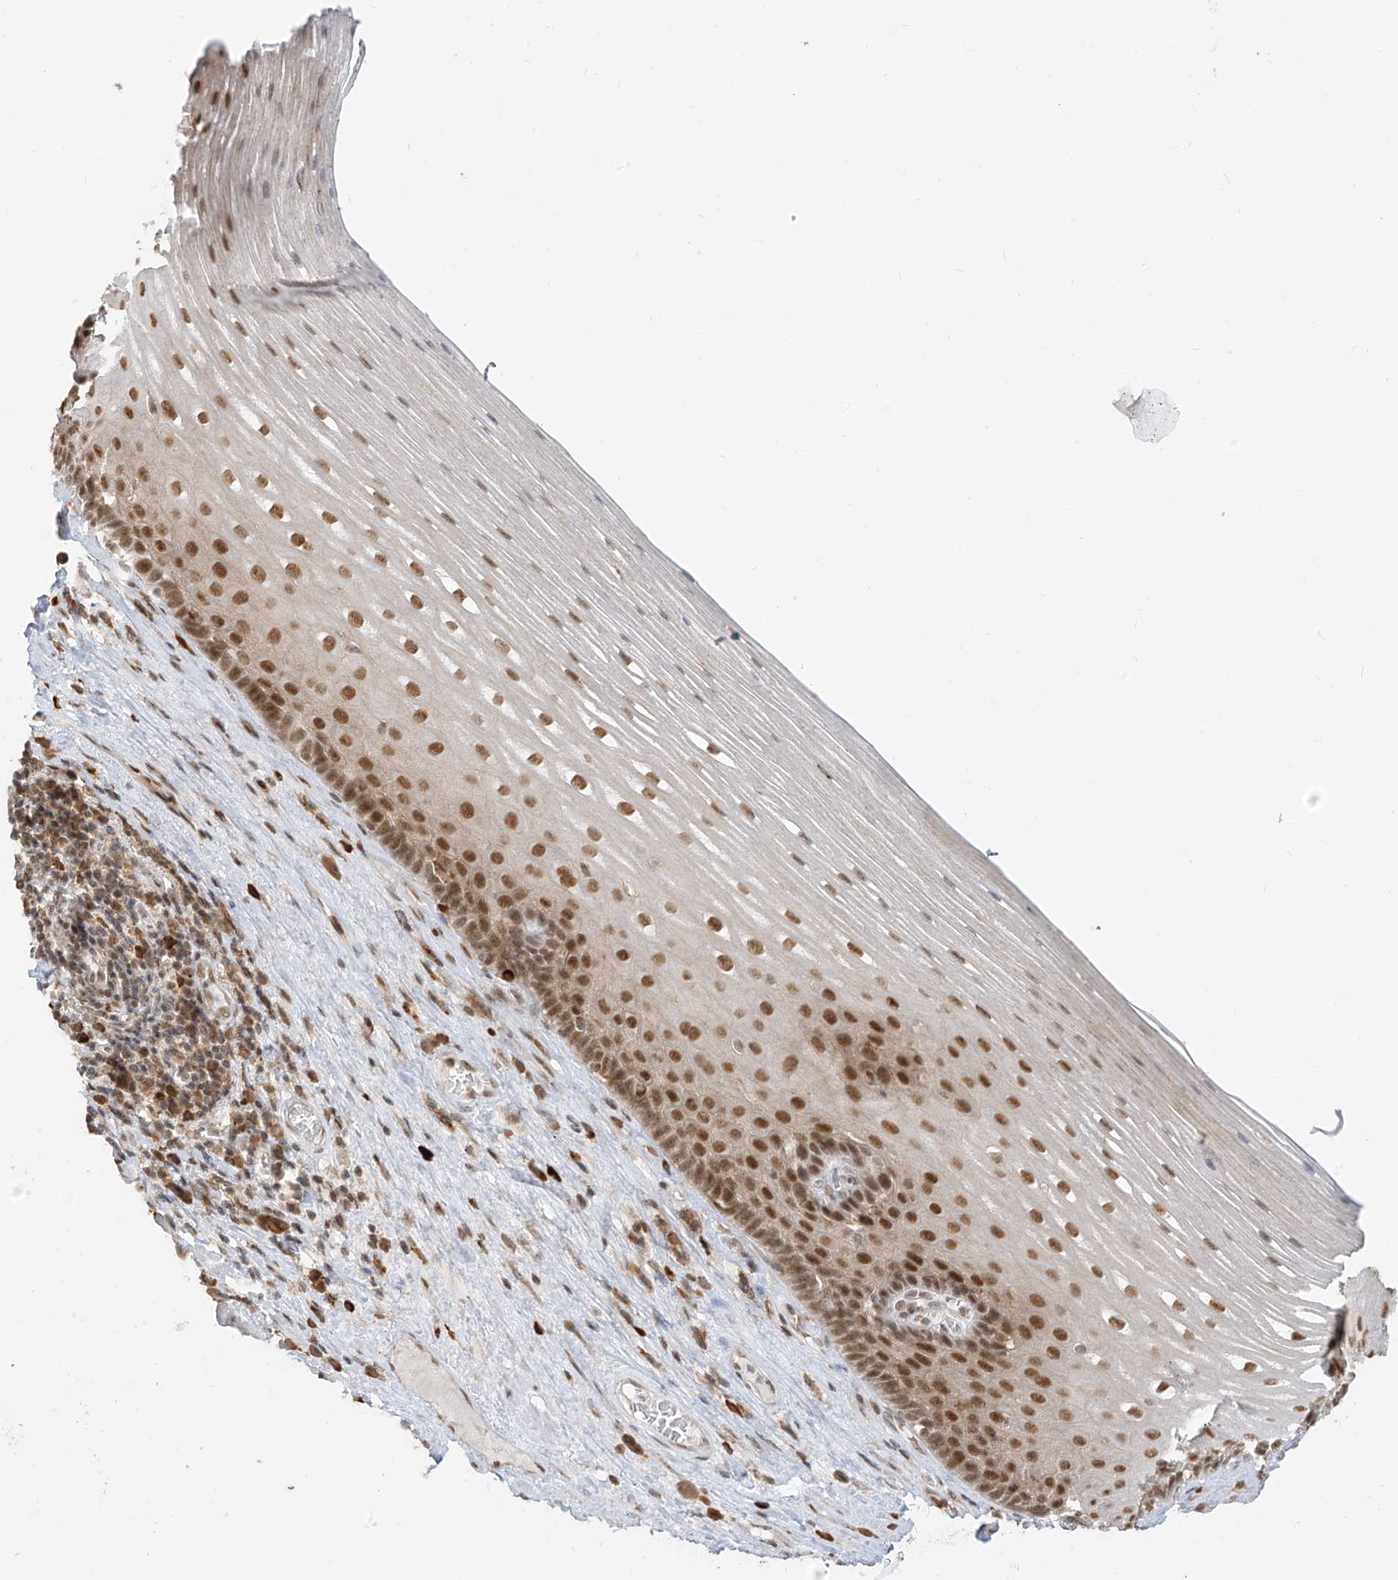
{"staining": {"intensity": "strong", "quantity": ">75%", "location": "nuclear"}, "tissue": "esophagus", "cell_type": "Squamous epithelial cells", "image_type": "normal", "snomed": [{"axis": "morphology", "description": "Normal tissue, NOS"}, {"axis": "topography", "description": "Esophagus"}], "caption": "IHC of benign esophagus displays high levels of strong nuclear positivity in about >75% of squamous epithelial cells.", "gene": "ZMYM2", "patient": {"sex": "male", "age": 62}}